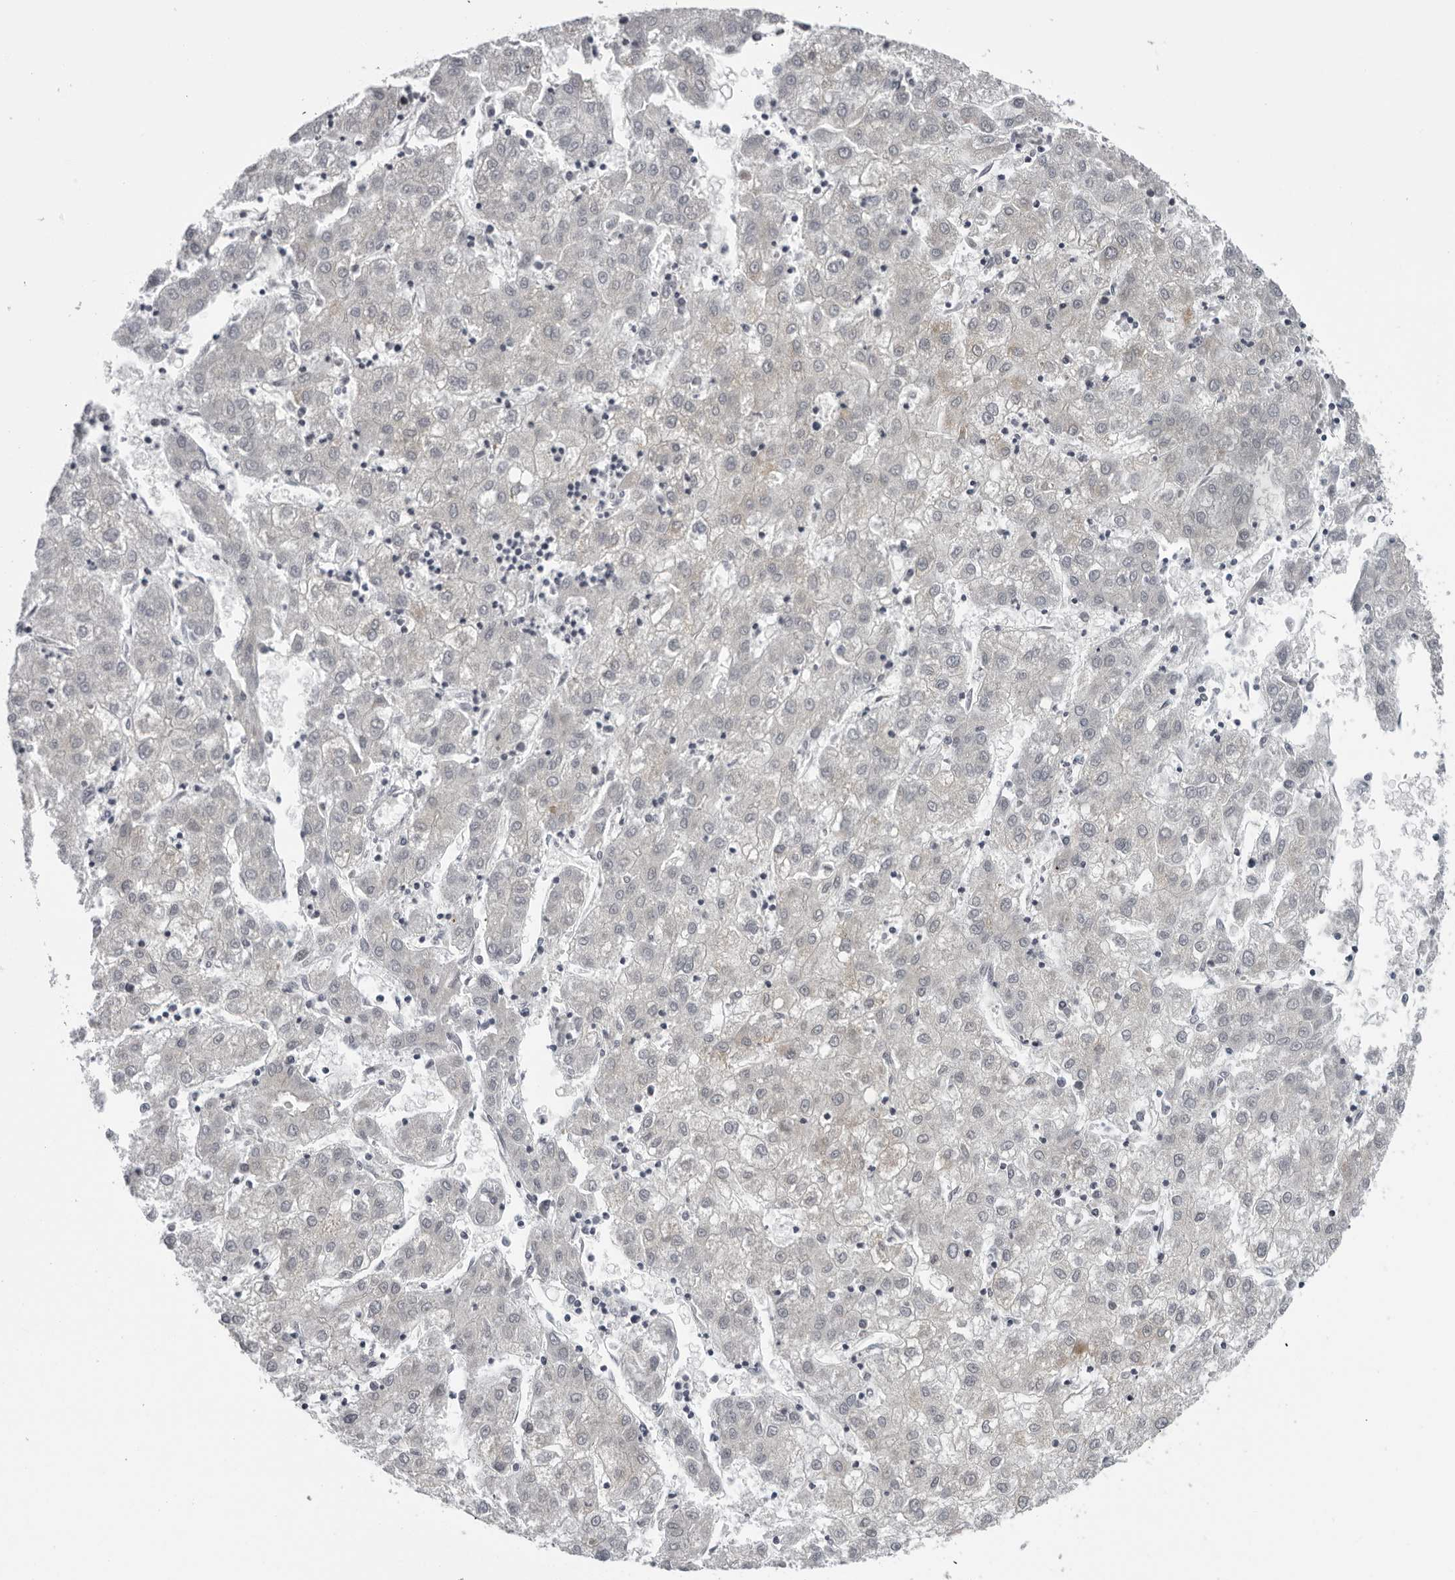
{"staining": {"intensity": "negative", "quantity": "none", "location": "none"}, "tissue": "liver cancer", "cell_type": "Tumor cells", "image_type": "cancer", "snomed": [{"axis": "morphology", "description": "Carcinoma, Hepatocellular, NOS"}, {"axis": "topography", "description": "Liver"}], "caption": "IHC micrograph of liver cancer stained for a protein (brown), which displays no staining in tumor cells.", "gene": "CPT2", "patient": {"sex": "male", "age": 72}}